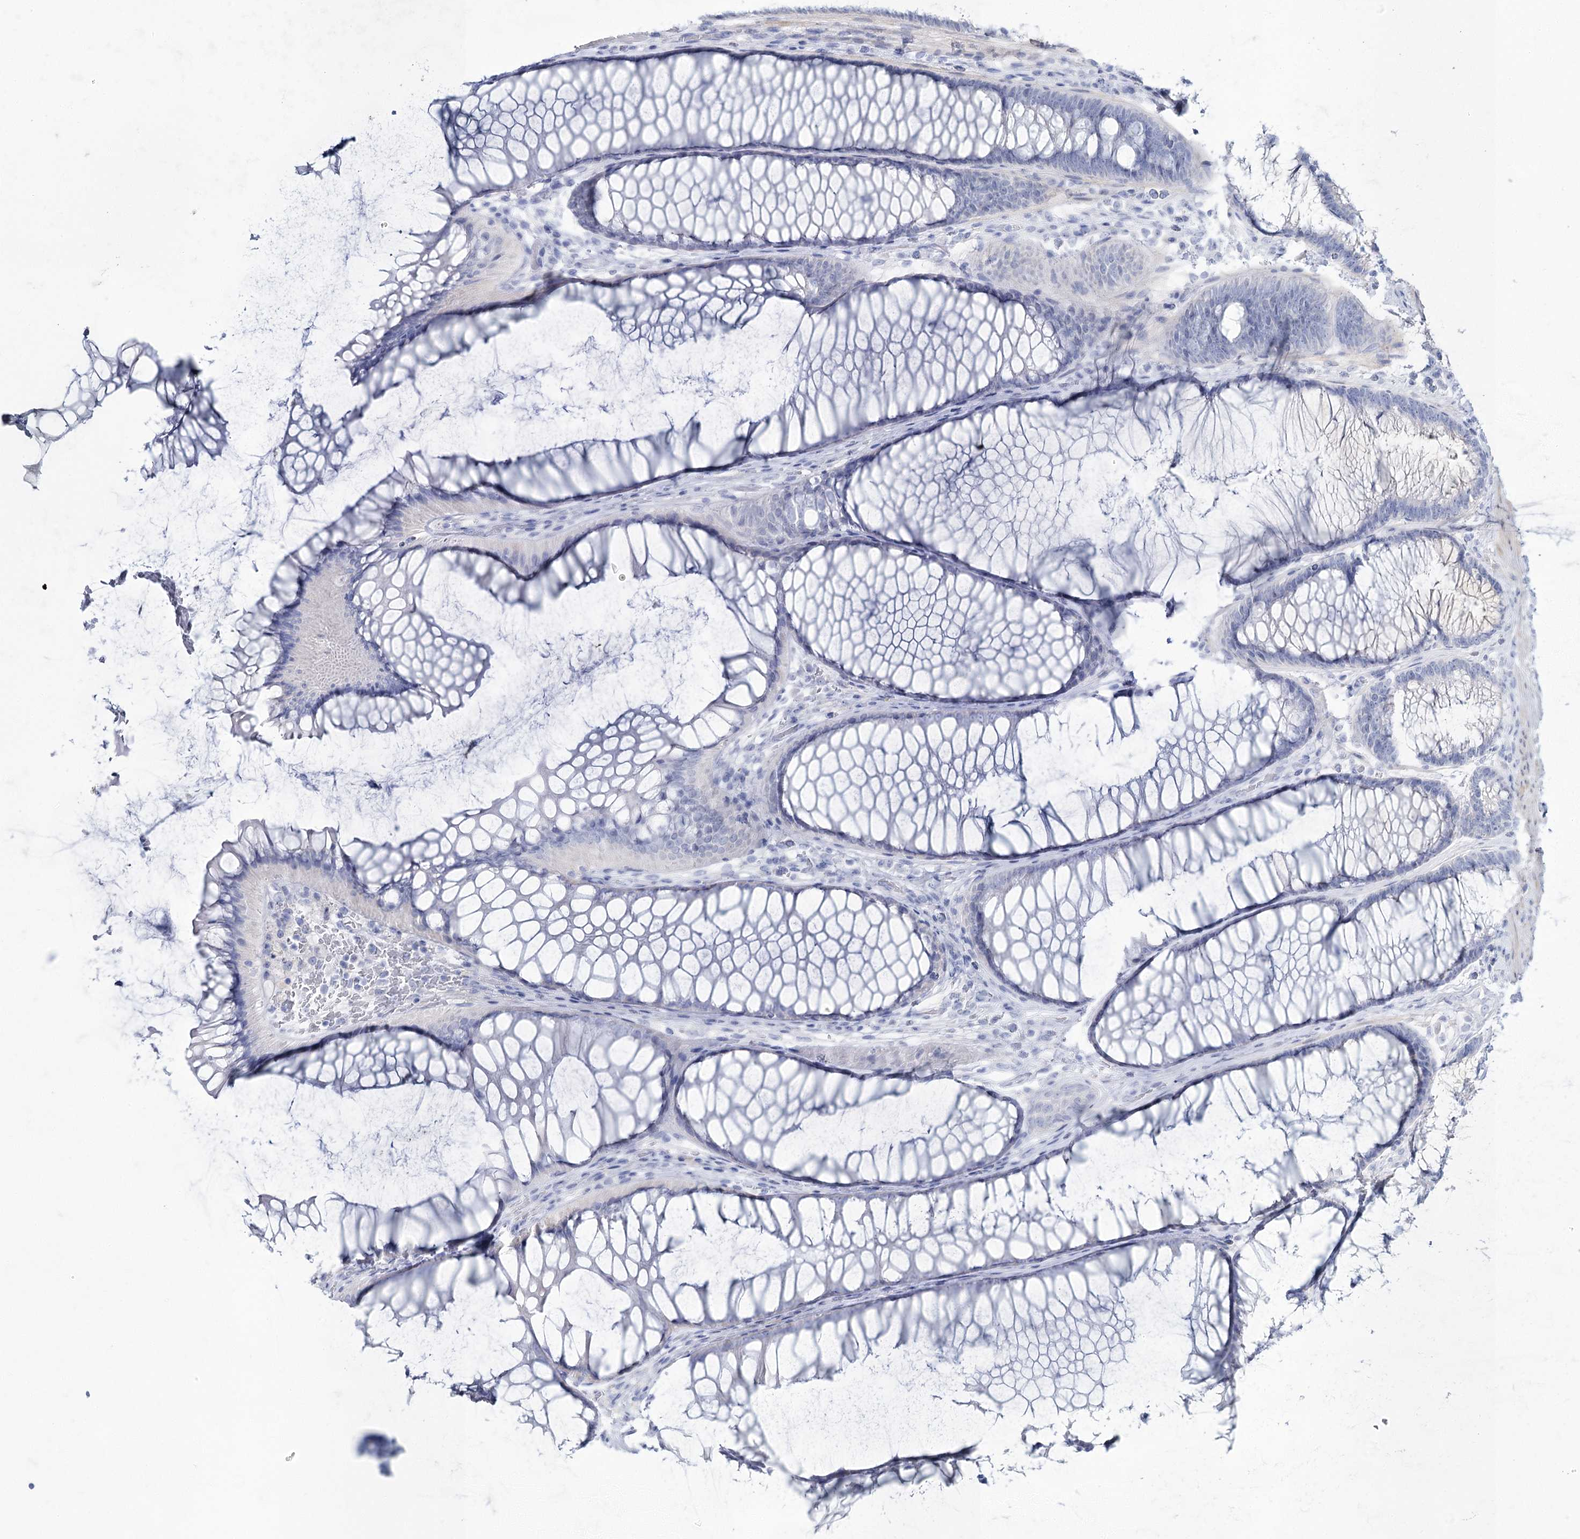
{"staining": {"intensity": "negative", "quantity": "none", "location": "none"}, "tissue": "colon", "cell_type": "Endothelial cells", "image_type": "normal", "snomed": [{"axis": "morphology", "description": "Normal tissue, NOS"}, {"axis": "topography", "description": "Colon"}], "caption": "High magnification brightfield microscopy of benign colon stained with DAB (brown) and counterstained with hematoxylin (blue): endothelial cells show no significant positivity. (DAB (3,3'-diaminobenzidine) IHC visualized using brightfield microscopy, high magnification).", "gene": "ACRV1", "patient": {"sex": "female", "age": 82}}